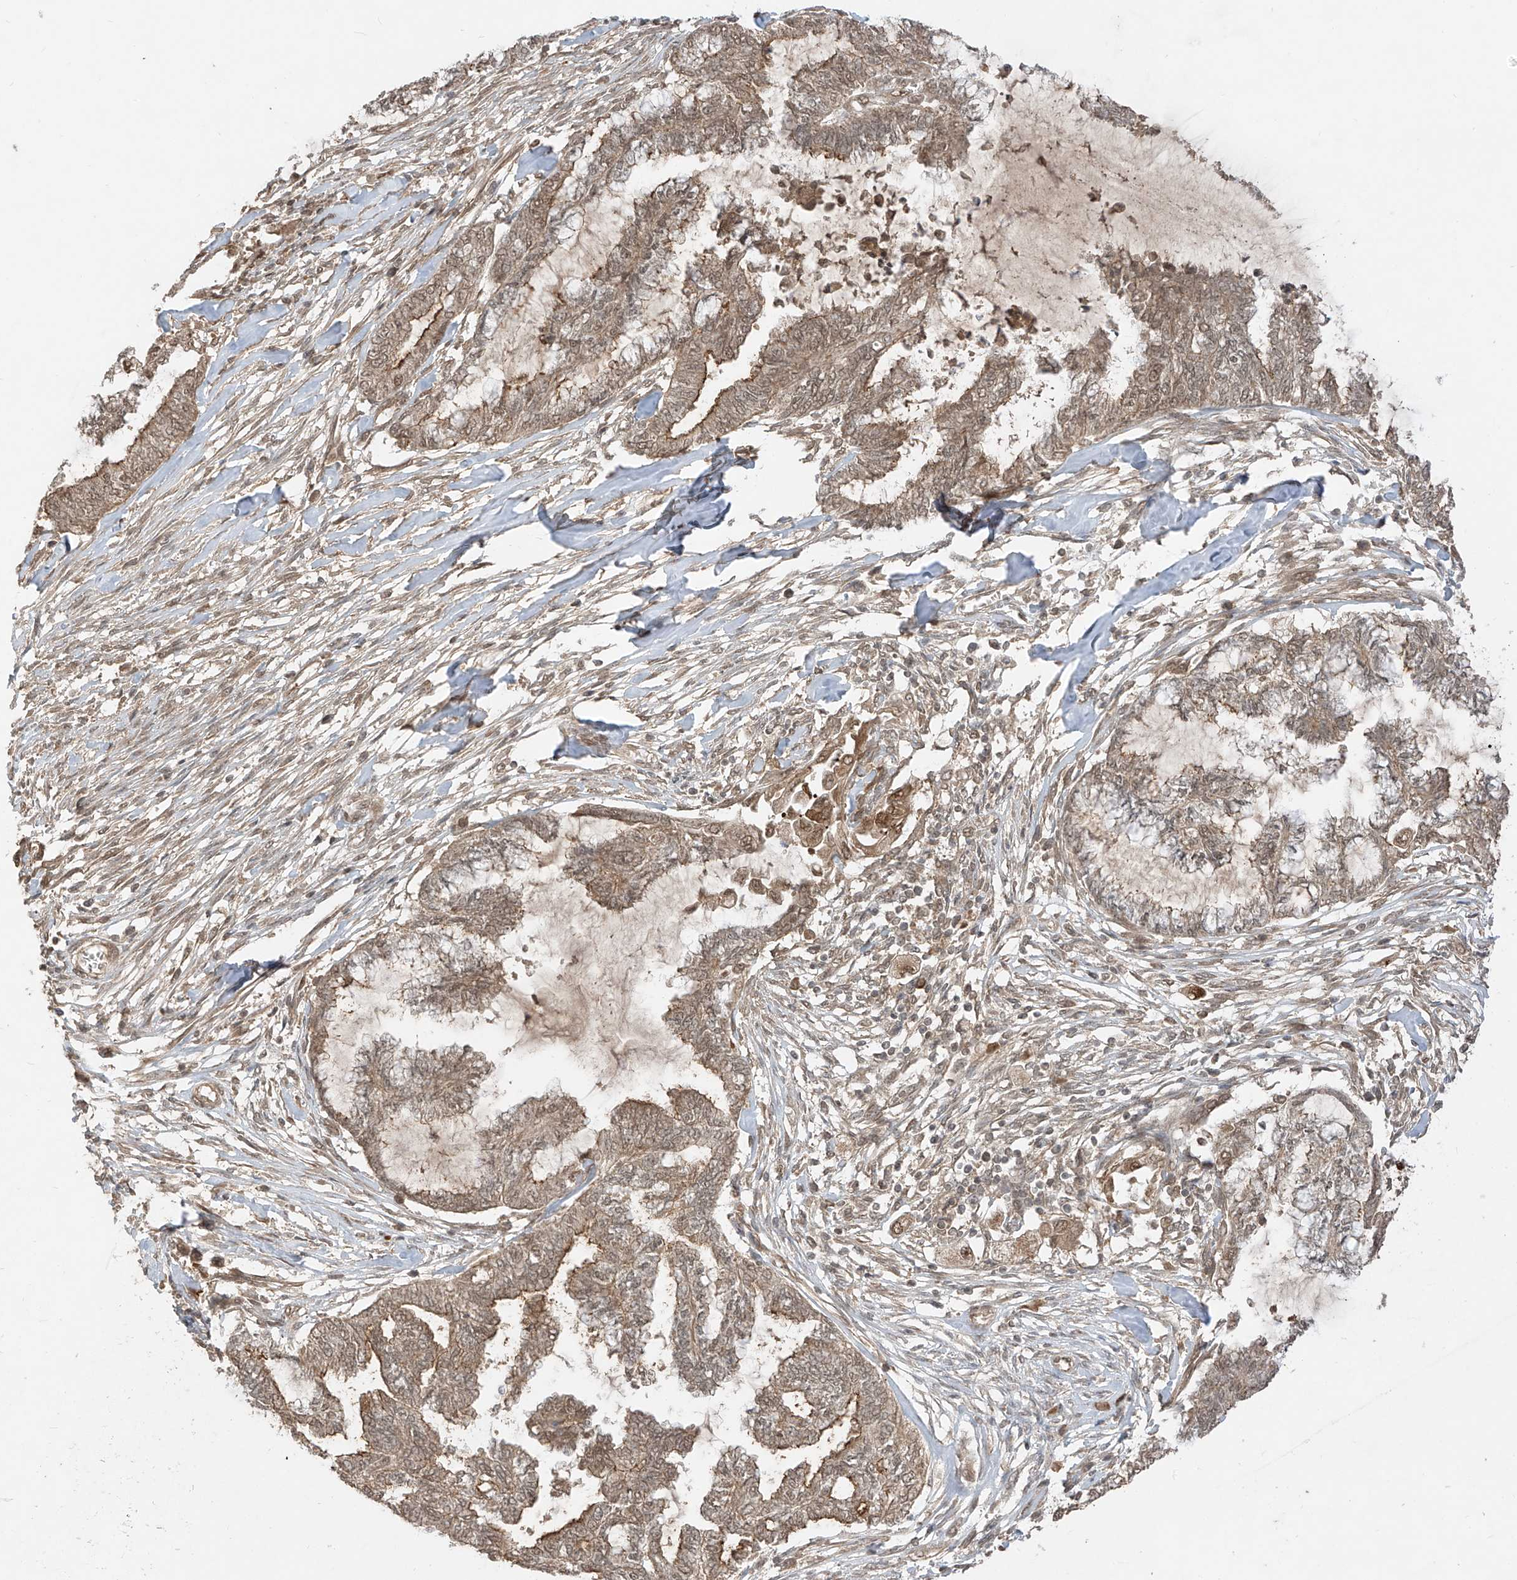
{"staining": {"intensity": "moderate", "quantity": ">75%", "location": "cytoplasmic/membranous"}, "tissue": "endometrial cancer", "cell_type": "Tumor cells", "image_type": "cancer", "snomed": [{"axis": "morphology", "description": "Adenocarcinoma, NOS"}, {"axis": "topography", "description": "Endometrium"}], "caption": "Endometrial cancer stained with a protein marker demonstrates moderate staining in tumor cells.", "gene": "LCOR", "patient": {"sex": "female", "age": 86}}